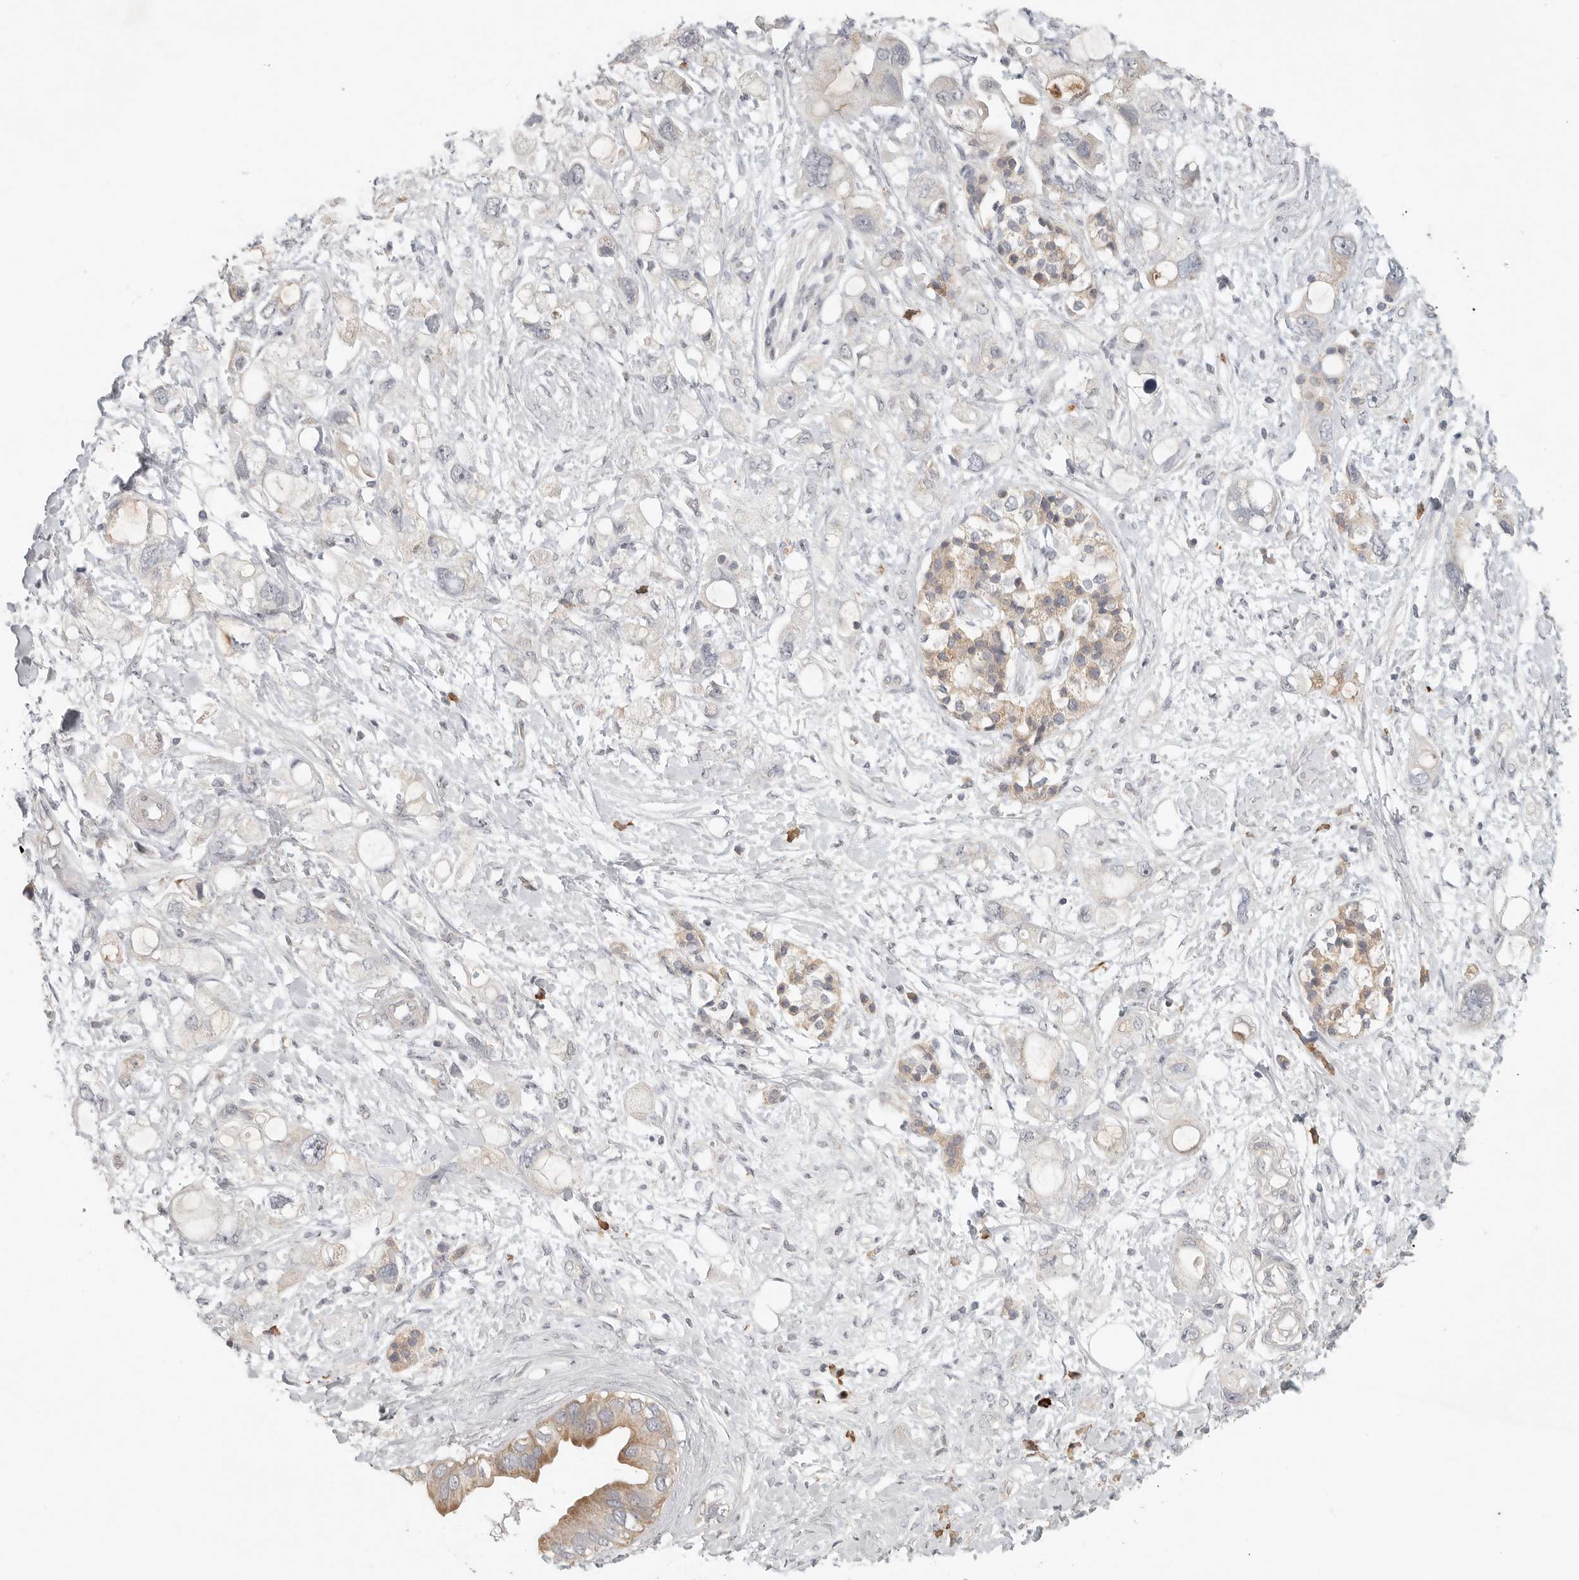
{"staining": {"intensity": "negative", "quantity": "none", "location": "none"}, "tissue": "pancreatic cancer", "cell_type": "Tumor cells", "image_type": "cancer", "snomed": [{"axis": "morphology", "description": "Adenocarcinoma, NOS"}, {"axis": "topography", "description": "Pancreas"}], "caption": "Pancreatic cancer (adenocarcinoma) was stained to show a protein in brown. There is no significant staining in tumor cells.", "gene": "SLC25A36", "patient": {"sex": "female", "age": 56}}